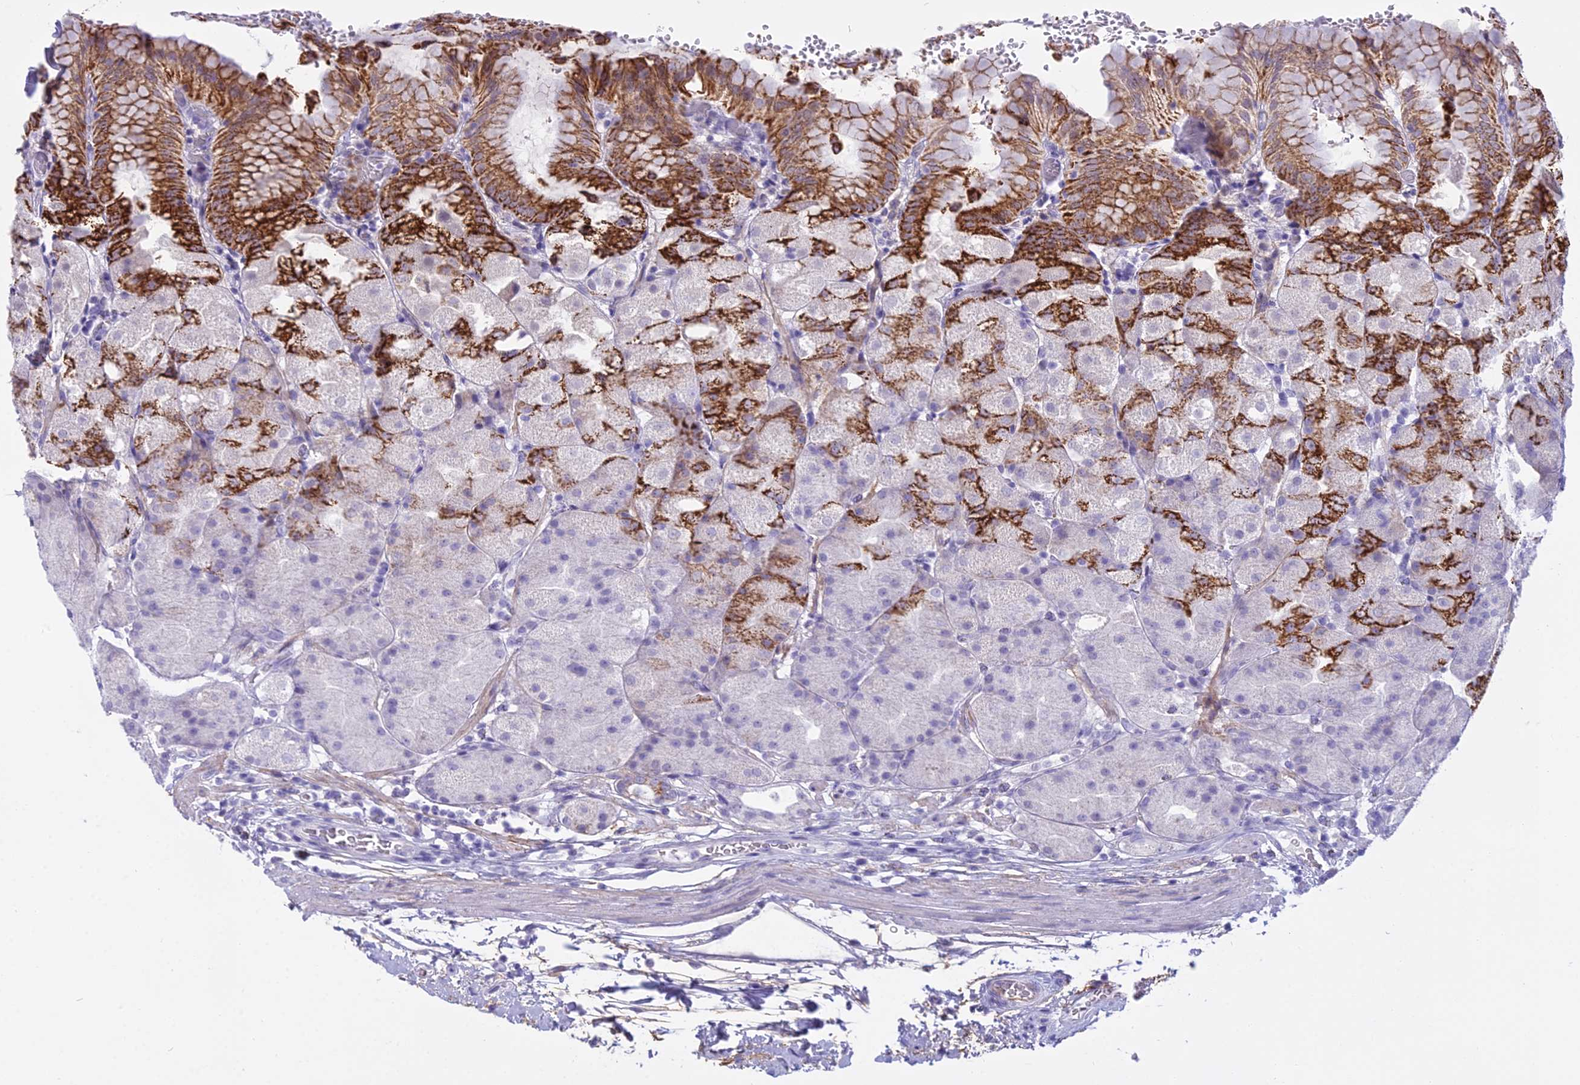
{"staining": {"intensity": "strong", "quantity": "25%-75%", "location": "cytoplasmic/membranous"}, "tissue": "stomach", "cell_type": "Glandular cells", "image_type": "normal", "snomed": [{"axis": "morphology", "description": "Normal tissue, NOS"}, {"axis": "topography", "description": "Stomach, upper"}, {"axis": "topography", "description": "Stomach, lower"}], "caption": "A brown stain shows strong cytoplasmic/membranous expression of a protein in glandular cells of benign stomach. Immunohistochemistry (ihc) stains the protein in brown and the nuclei are stained blue.", "gene": "OSTN", "patient": {"sex": "male", "age": 62}}